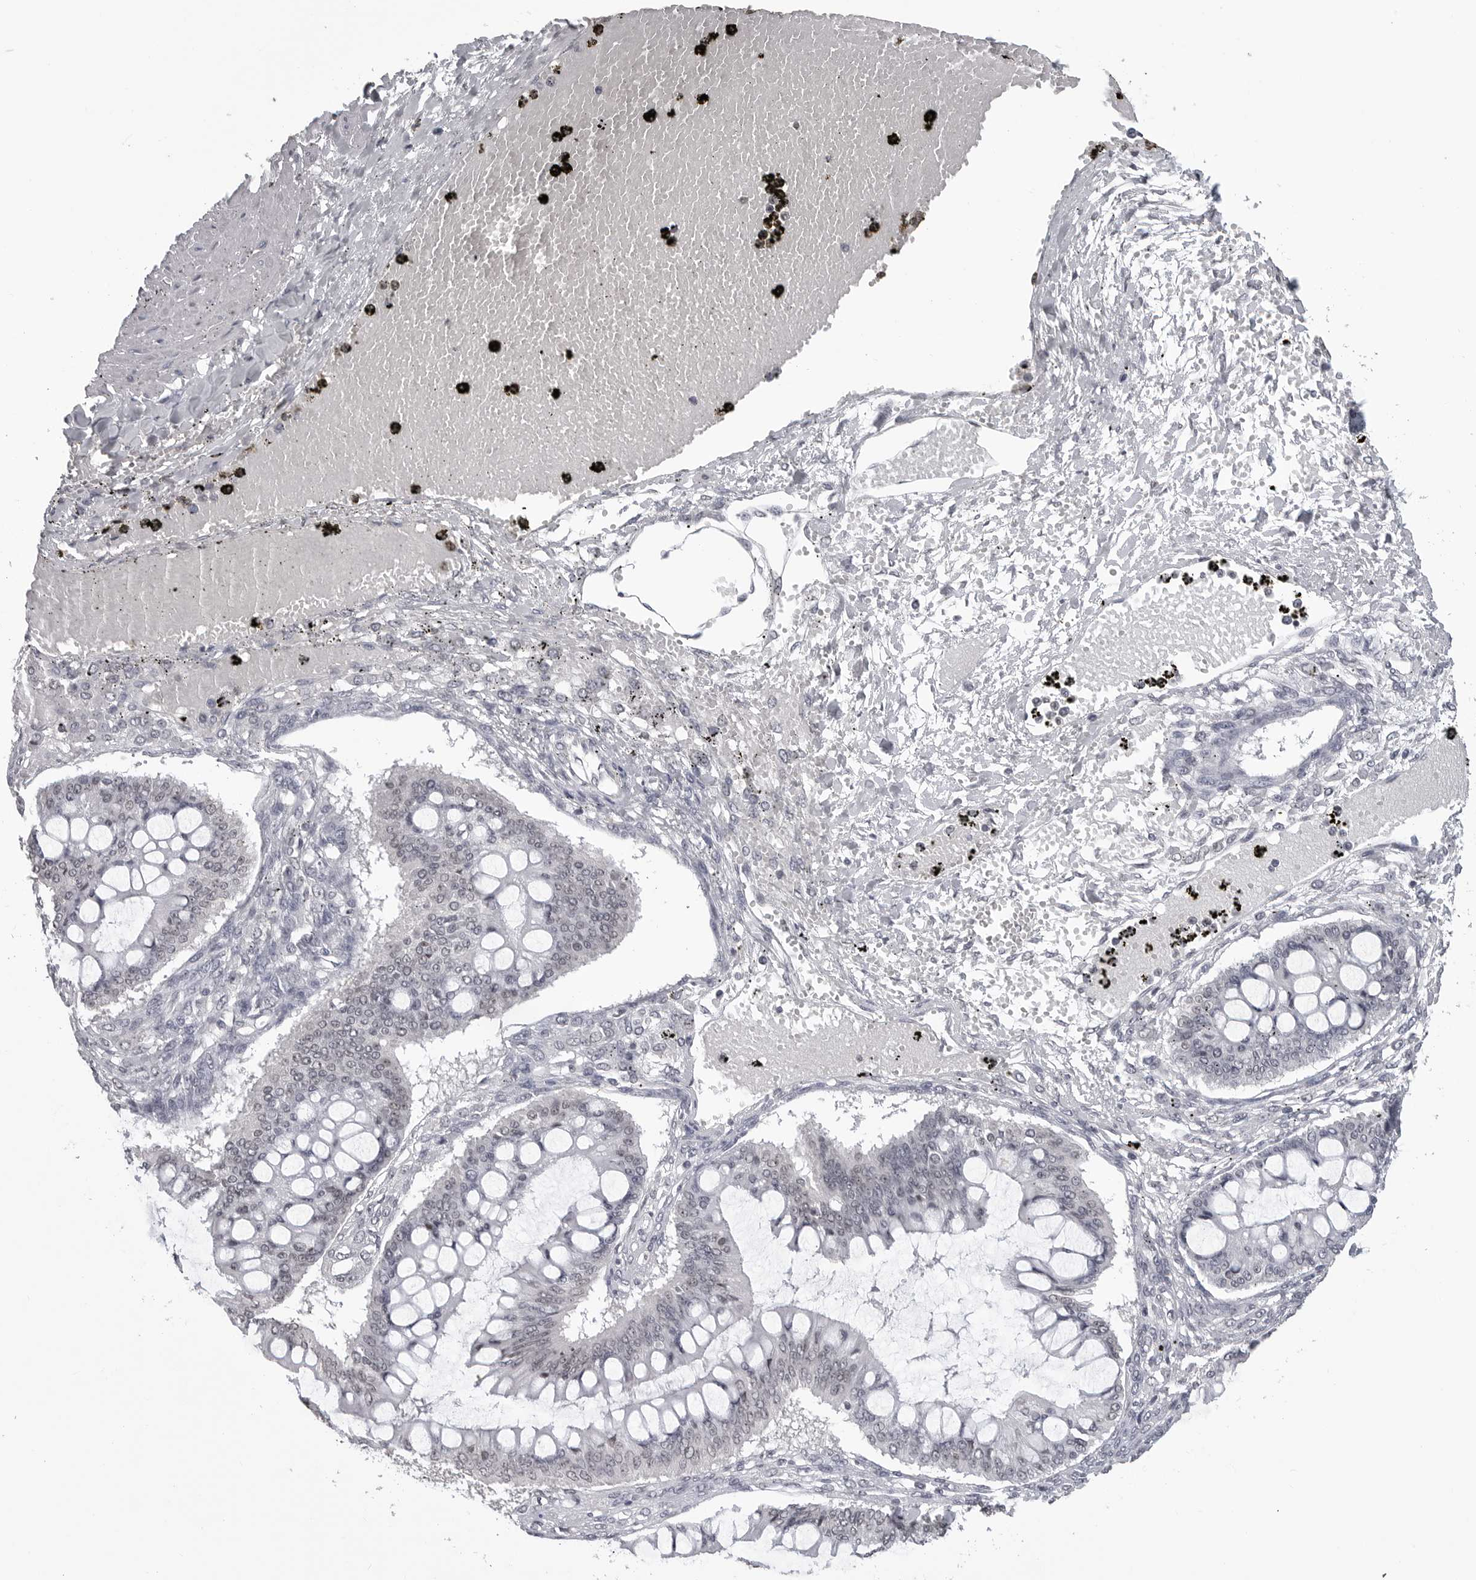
{"staining": {"intensity": "negative", "quantity": "none", "location": "none"}, "tissue": "ovarian cancer", "cell_type": "Tumor cells", "image_type": "cancer", "snomed": [{"axis": "morphology", "description": "Cystadenocarcinoma, mucinous, NOS"}, {"axis": "topography", "description": "Ovary"}], "caption": "There is no significant positivity in tumor cells of mucinous cystadenocarcinoma (ovarian). The staining is performed using DAB brown chromogen with nuclei counter-stained in using hematoxylin.", "gene": "DDX54", "patient": {"sex": "female", "age": 73}}